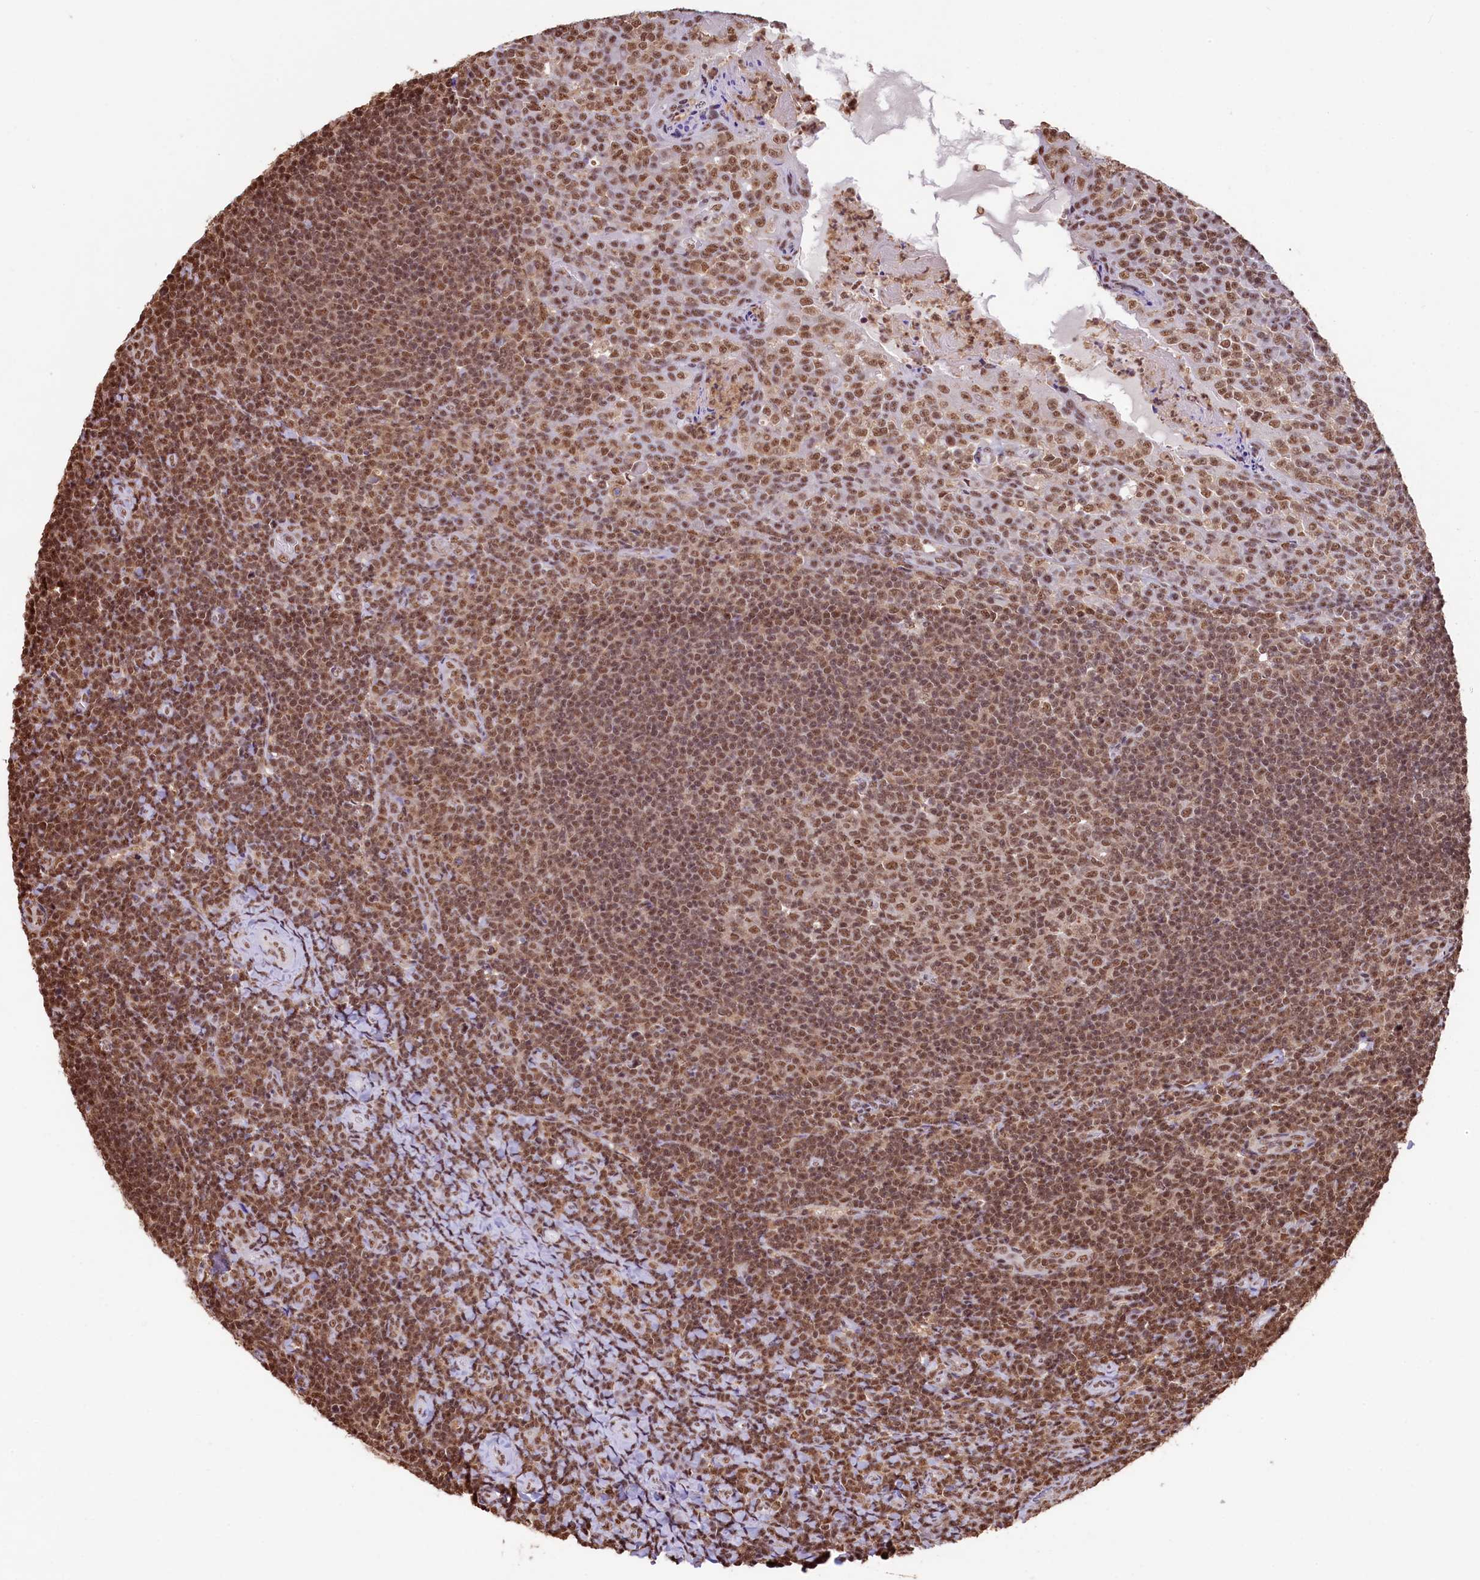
{"staining": {"intensity": "moderate", "quantity": ">75%", "location": "nuclear"}, "tissue": "tonsil", "cell_type": "Germinal center cells", "image_type": "normal", "snomed": [{"axis": "morphology", "description": "Normal tissue, NOS"}, {"axis": "topography", "description": "Tonsil"}], "caption": "Immunohistochemical staining of normal human tonsil shows medium levels of moderate nuclear staining in approximately >75% of germinal center cells.", "gene": "SNRPD2", "patient": {"sex": "female", "age": 10}}